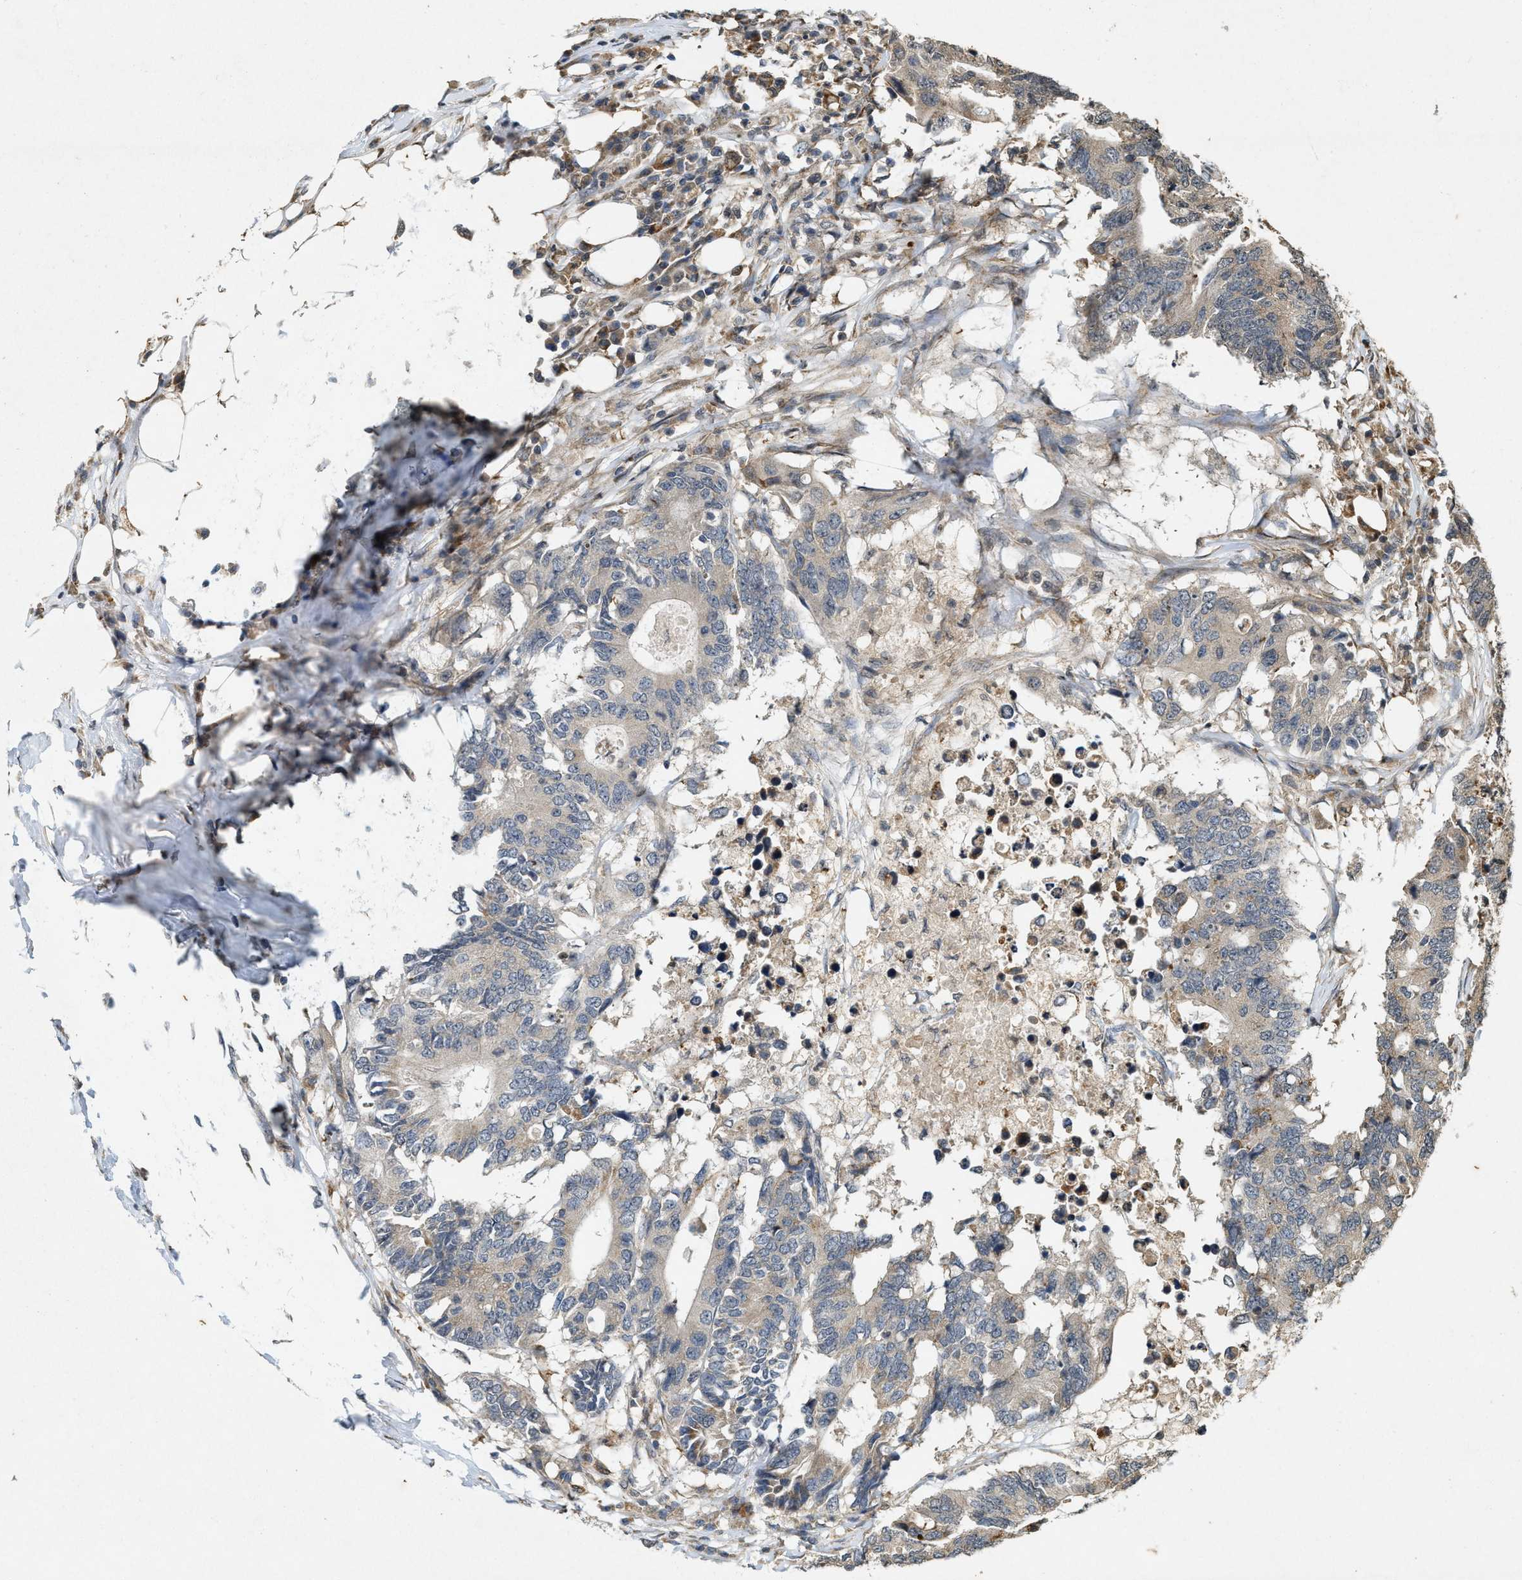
{"staining": {"intensity": "weak", "quantity": "25%-75%", "location": "cytoplasmic/membranous"}, "tissue": "colorectal cancer", "cell_type": "Tumor cells", "image_type": "cancer", "snomed": [{"axis": "morphology", "description": "Adenocarcinoma, NOS"}, {"axis": "topography", "description": "Colon"}], "caption": "Immunohistochemical staining of colorectal adenocarcinoma shows weak cytoplasmic/membranous protein staining in approximately 25%-75% of tumor cells. The protein is shown in brown color, while the nuclei are stained blue.", "gene": "KIF21A", "patient": {"sex": "male", "age": 71}}